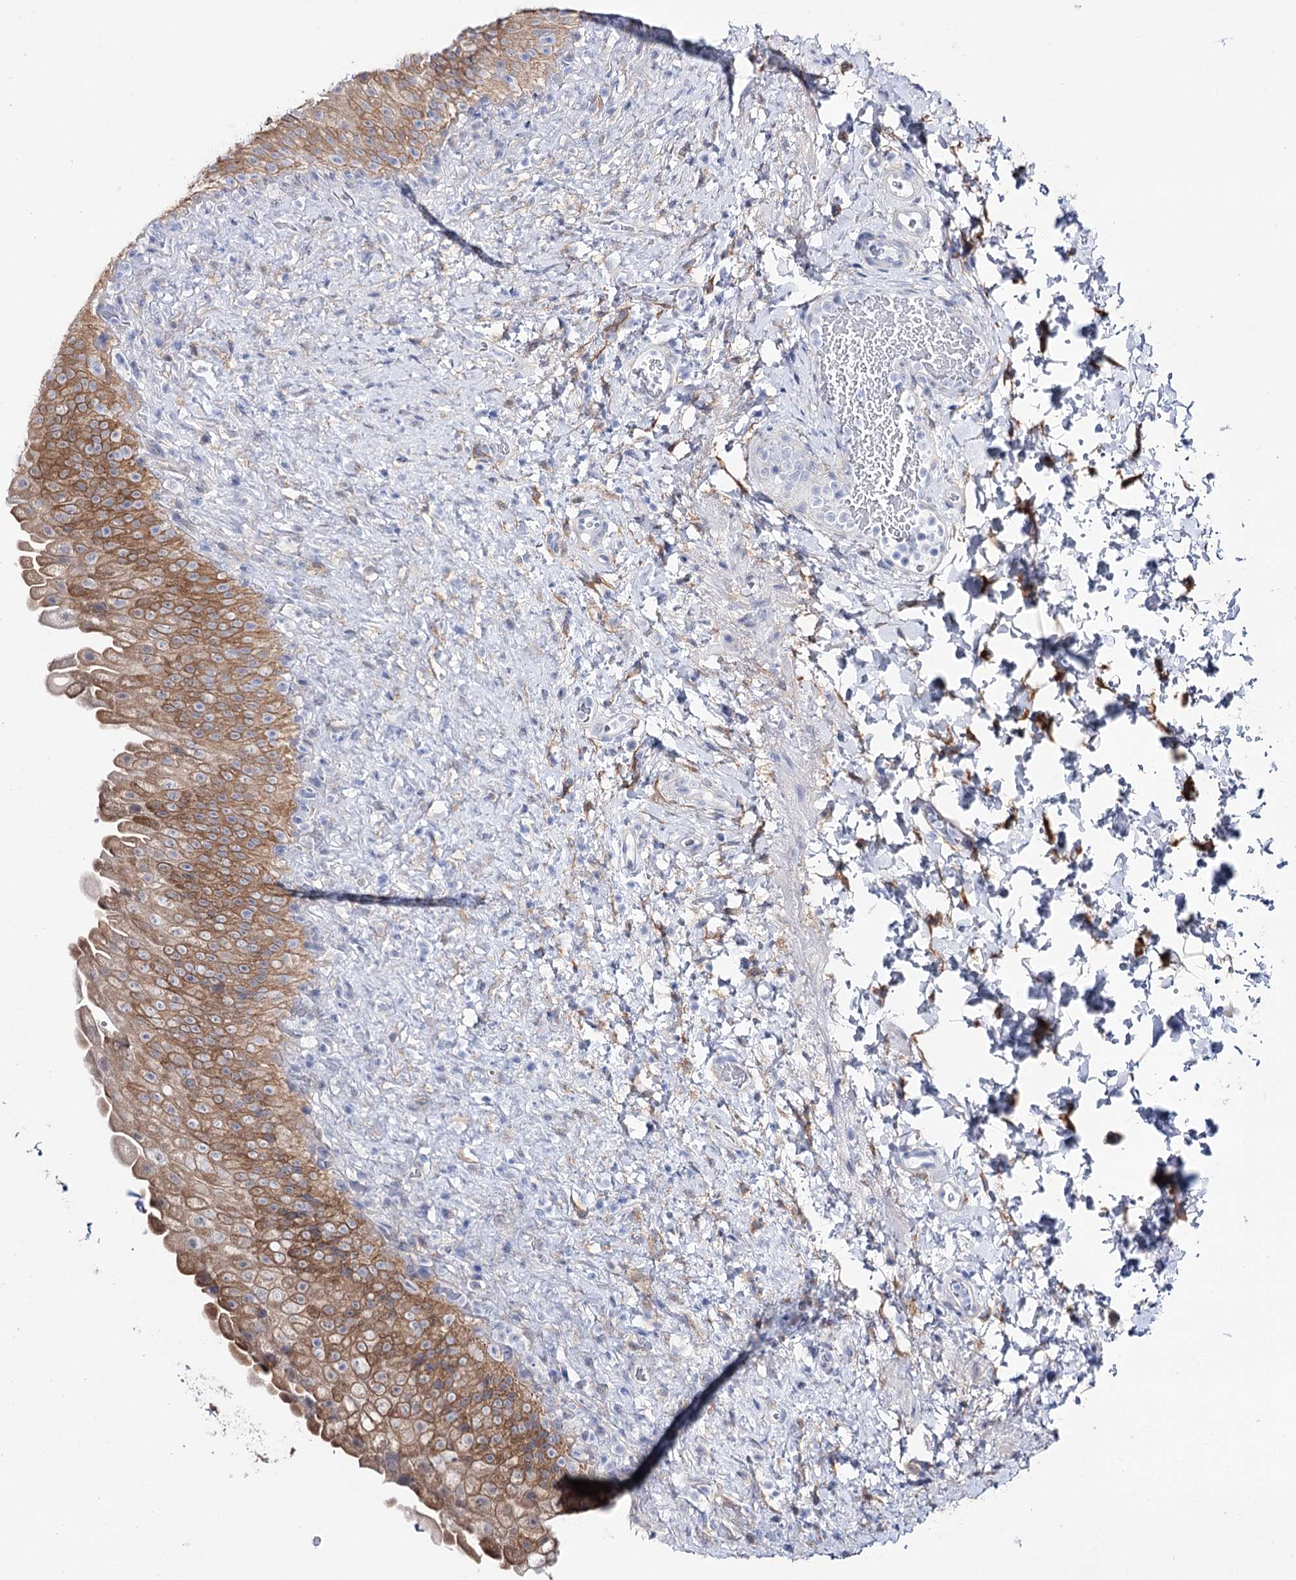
{"staining": {"intensity": "moderate", "quantity": ">75%", "location": "cytoplasmic/membranous"}, "tissue": "urinary bladder", "cell_type": "Urothelial cells", "image_type": "normal", "snomed": [{"axis": "morphology", "description": "Normal tissue, NOS"}, {"axis": "topography", "description": "Urinary bladder"}], "caption": "Immunohistochemical staining of benign urinary bladder demonstrates >75% levels of moderate cytoplasmic/membranous protein positivity in approximately >75% of urothelial cells. (IHC, brightfield microscopy, high magnification).", "gene": "UGDH", "patient": {"sex": "female", "age": 27}}